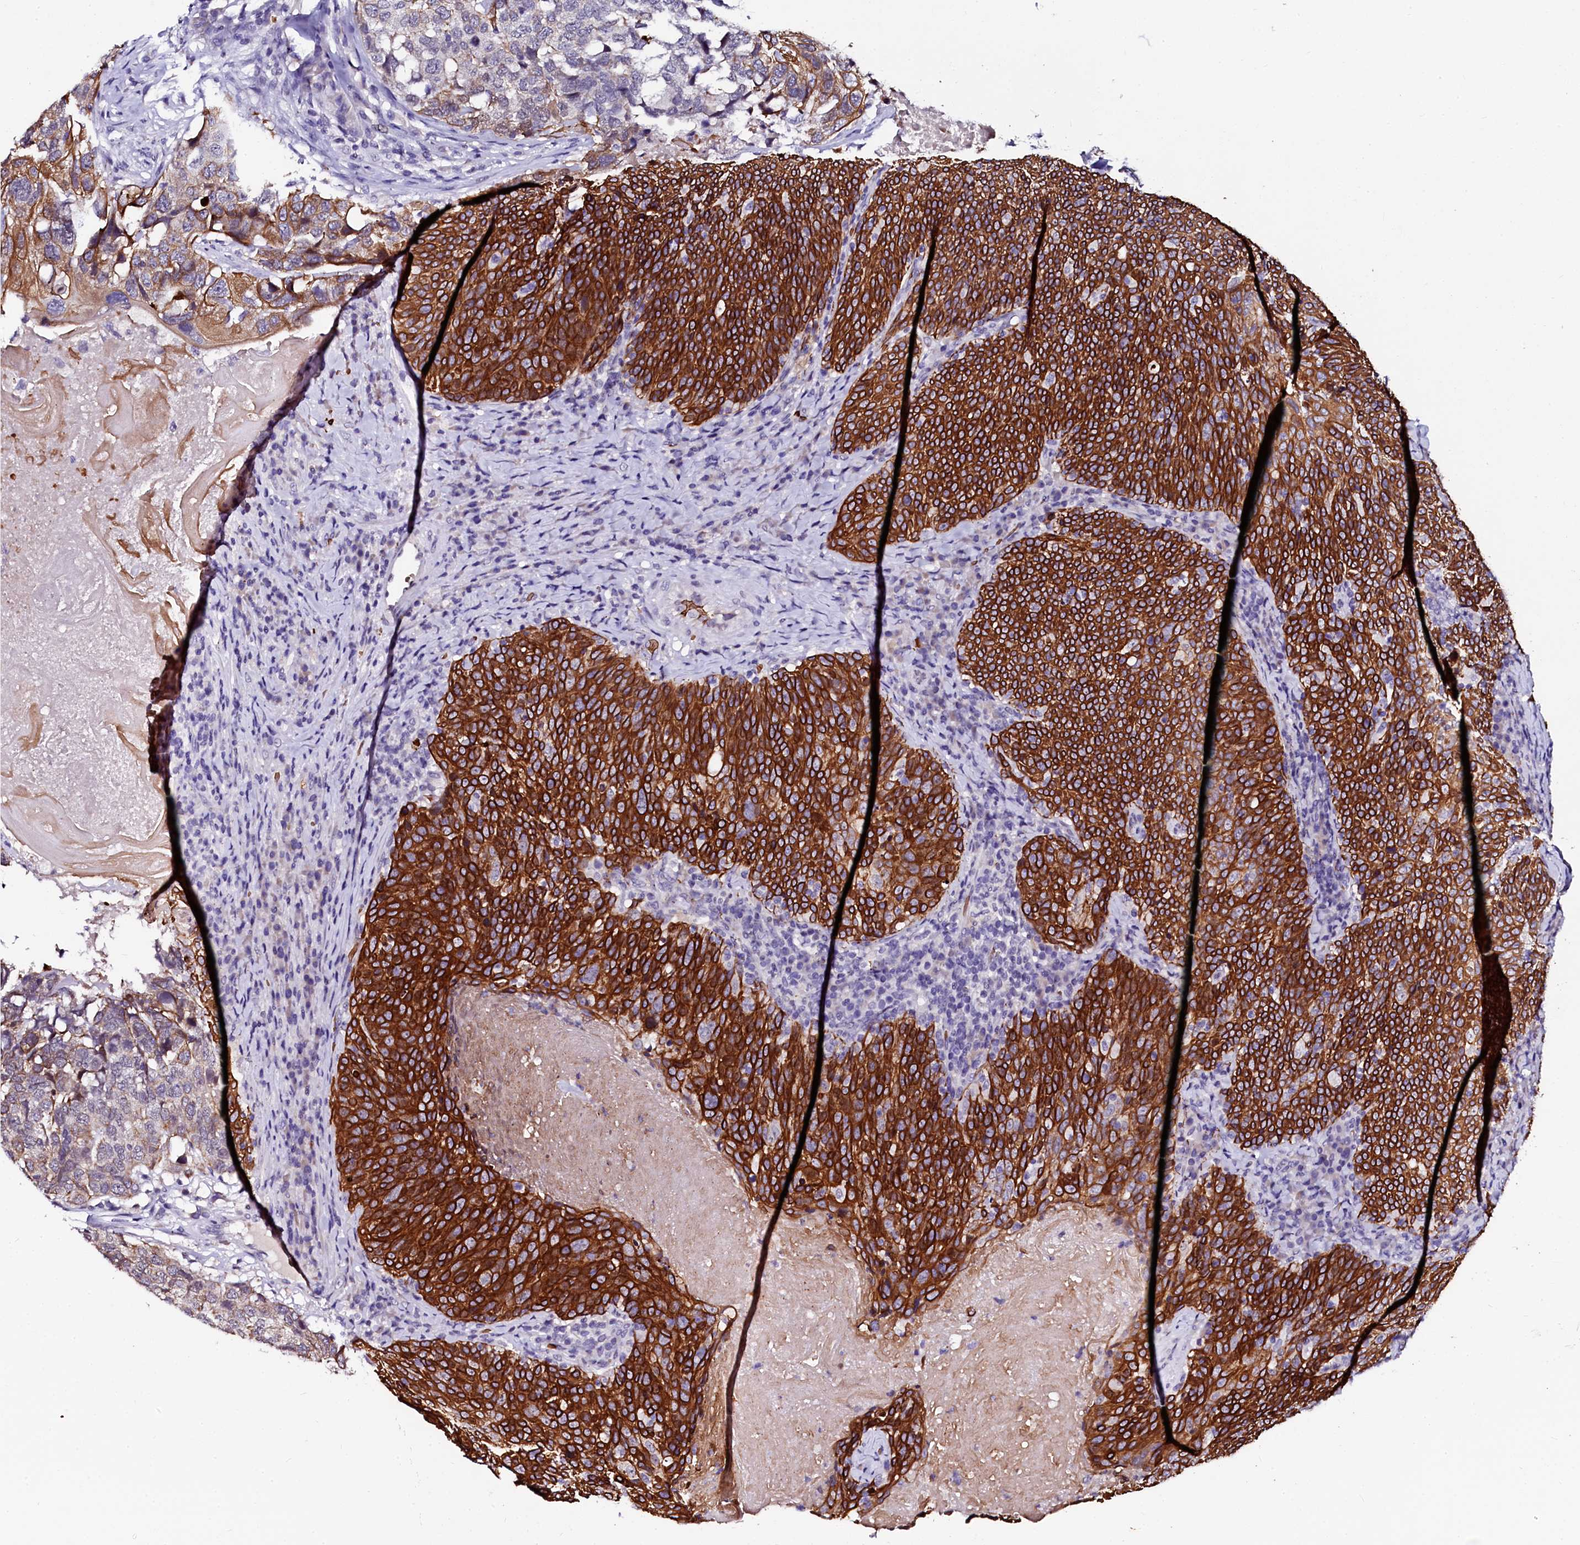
{"staining": {"intensity": "strong", "quantity": ">75%", "location": "cytoplasmic/membranous"}, "tissue": "head and neck cancer", "cell_type": "Tumor cells", "image_type": "cancer", "snomed": [{"axis": "morphology", "description": "Squamous cell carcinoma, NOS"}, {"axis": "morphology", "description": "Squamous cell carcinoma, metastatic, NOS"}, {"axis": "topography", "description": "Lymph node"}, {"axis": "topography", "description": "Head-Neck"}], "caption": "Squamous cell carcinoma (head and neck) stained with a brown dye displays strong cytoplasmic/membranous positive positivity in about >75% of tumor cells.", "gene": "CTDSPL2", "patient": {"sex": "male", "age": 62}}